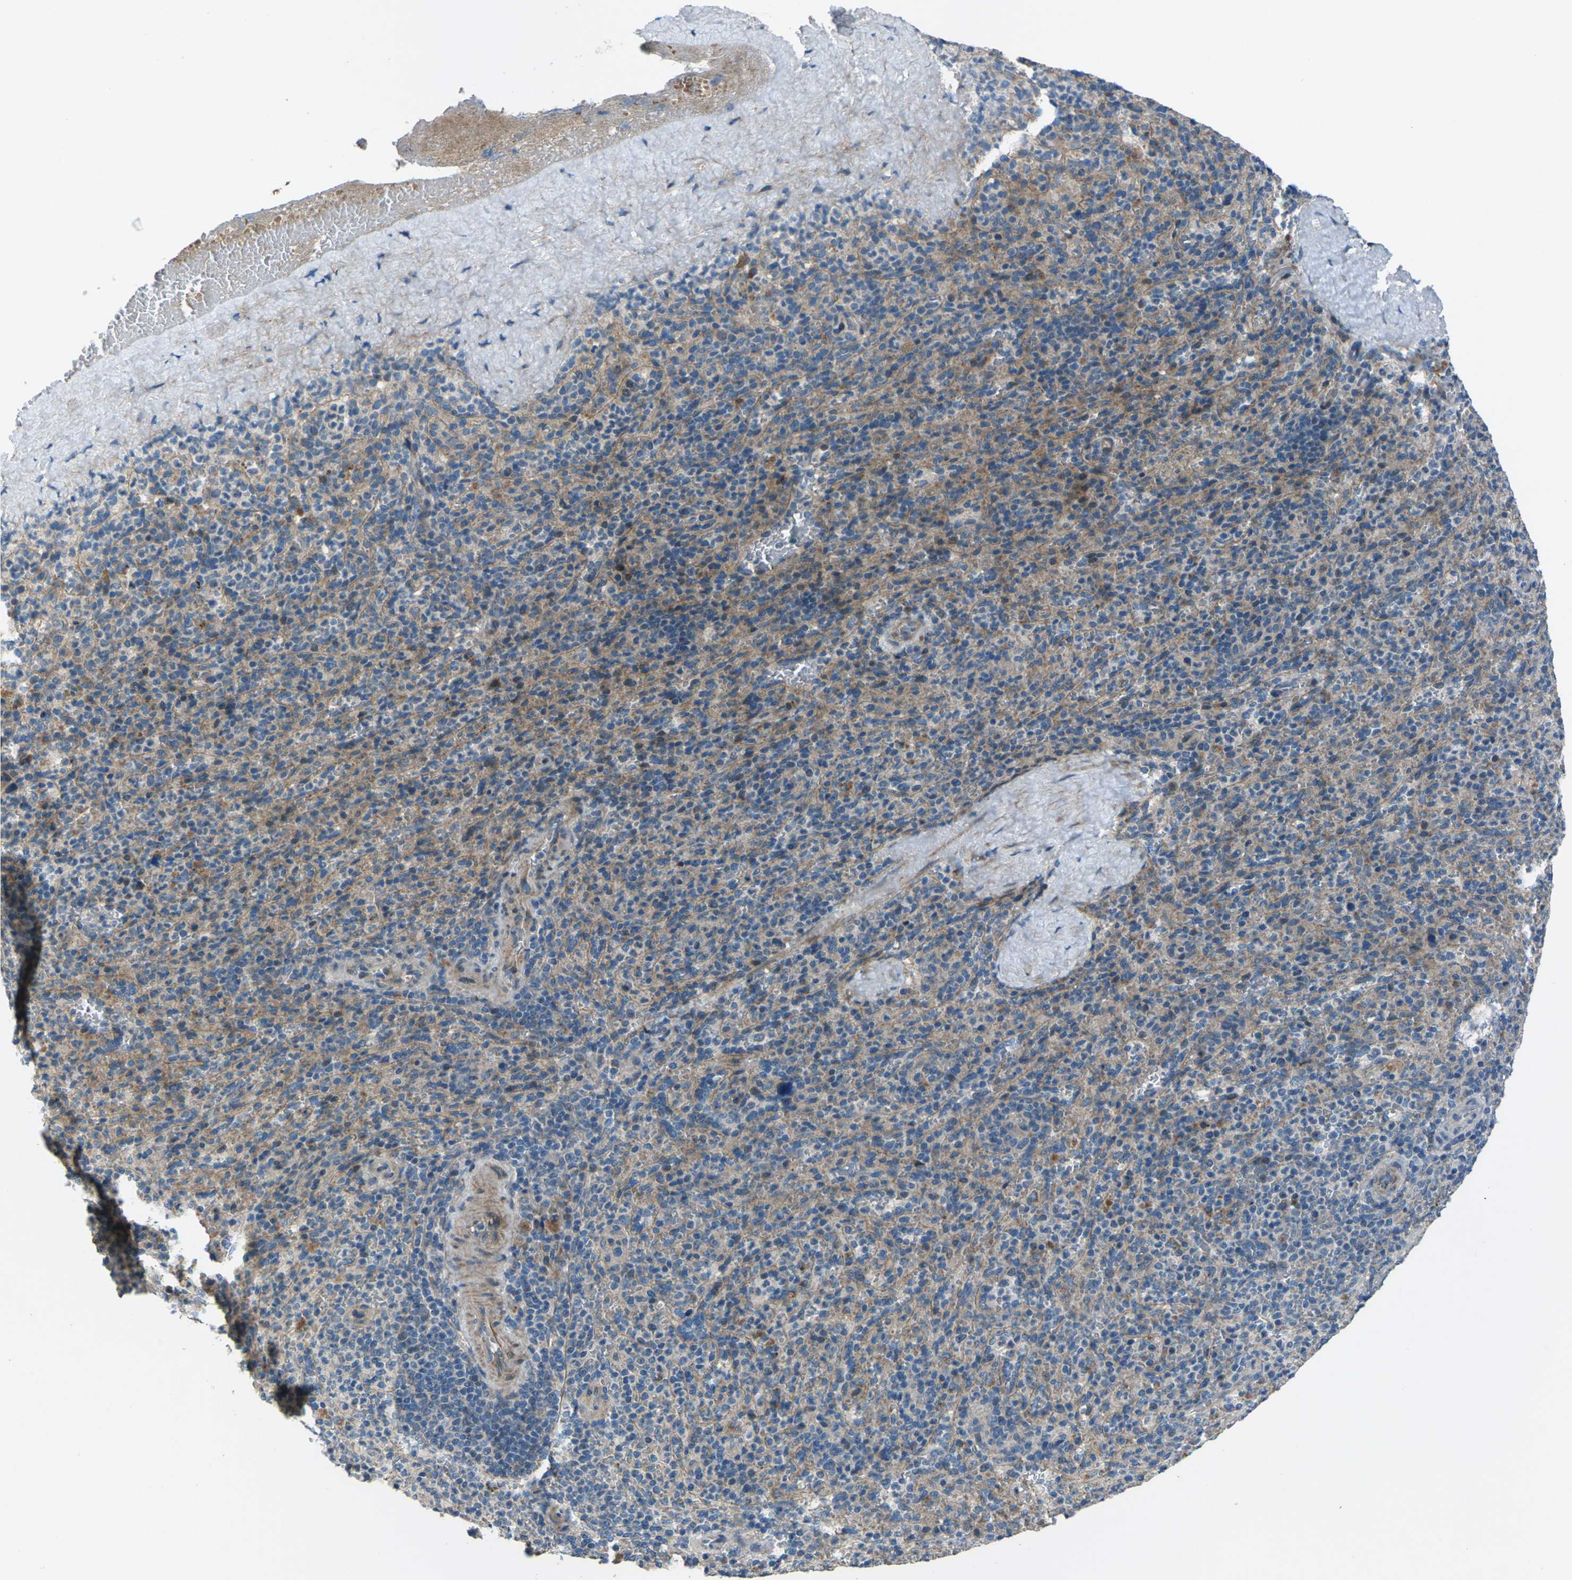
{"staining": {"intensity": "weak", "quantity": "<25%", "location": "cytoplasmic/membranous"}, "tissue": "spleen", "cell_type": "Cells in red pulp", "image_type": "normal", "snomed": [{"axis": "morphology", "description": "Normal tissue, NOS"}, {"axis": "topography", "description": "Spleen"}], "caption": "Photomicrograph shows no protein positivity in cells in red pulp of benign spleen. The staining was performed using DAB to visualize the protein expression in brown, while the nuclei were stained in blue with hematoxylin (Magnification: 20x).", "gene": "EDNRA", "patient": {"sex": "male", "age": 36}}